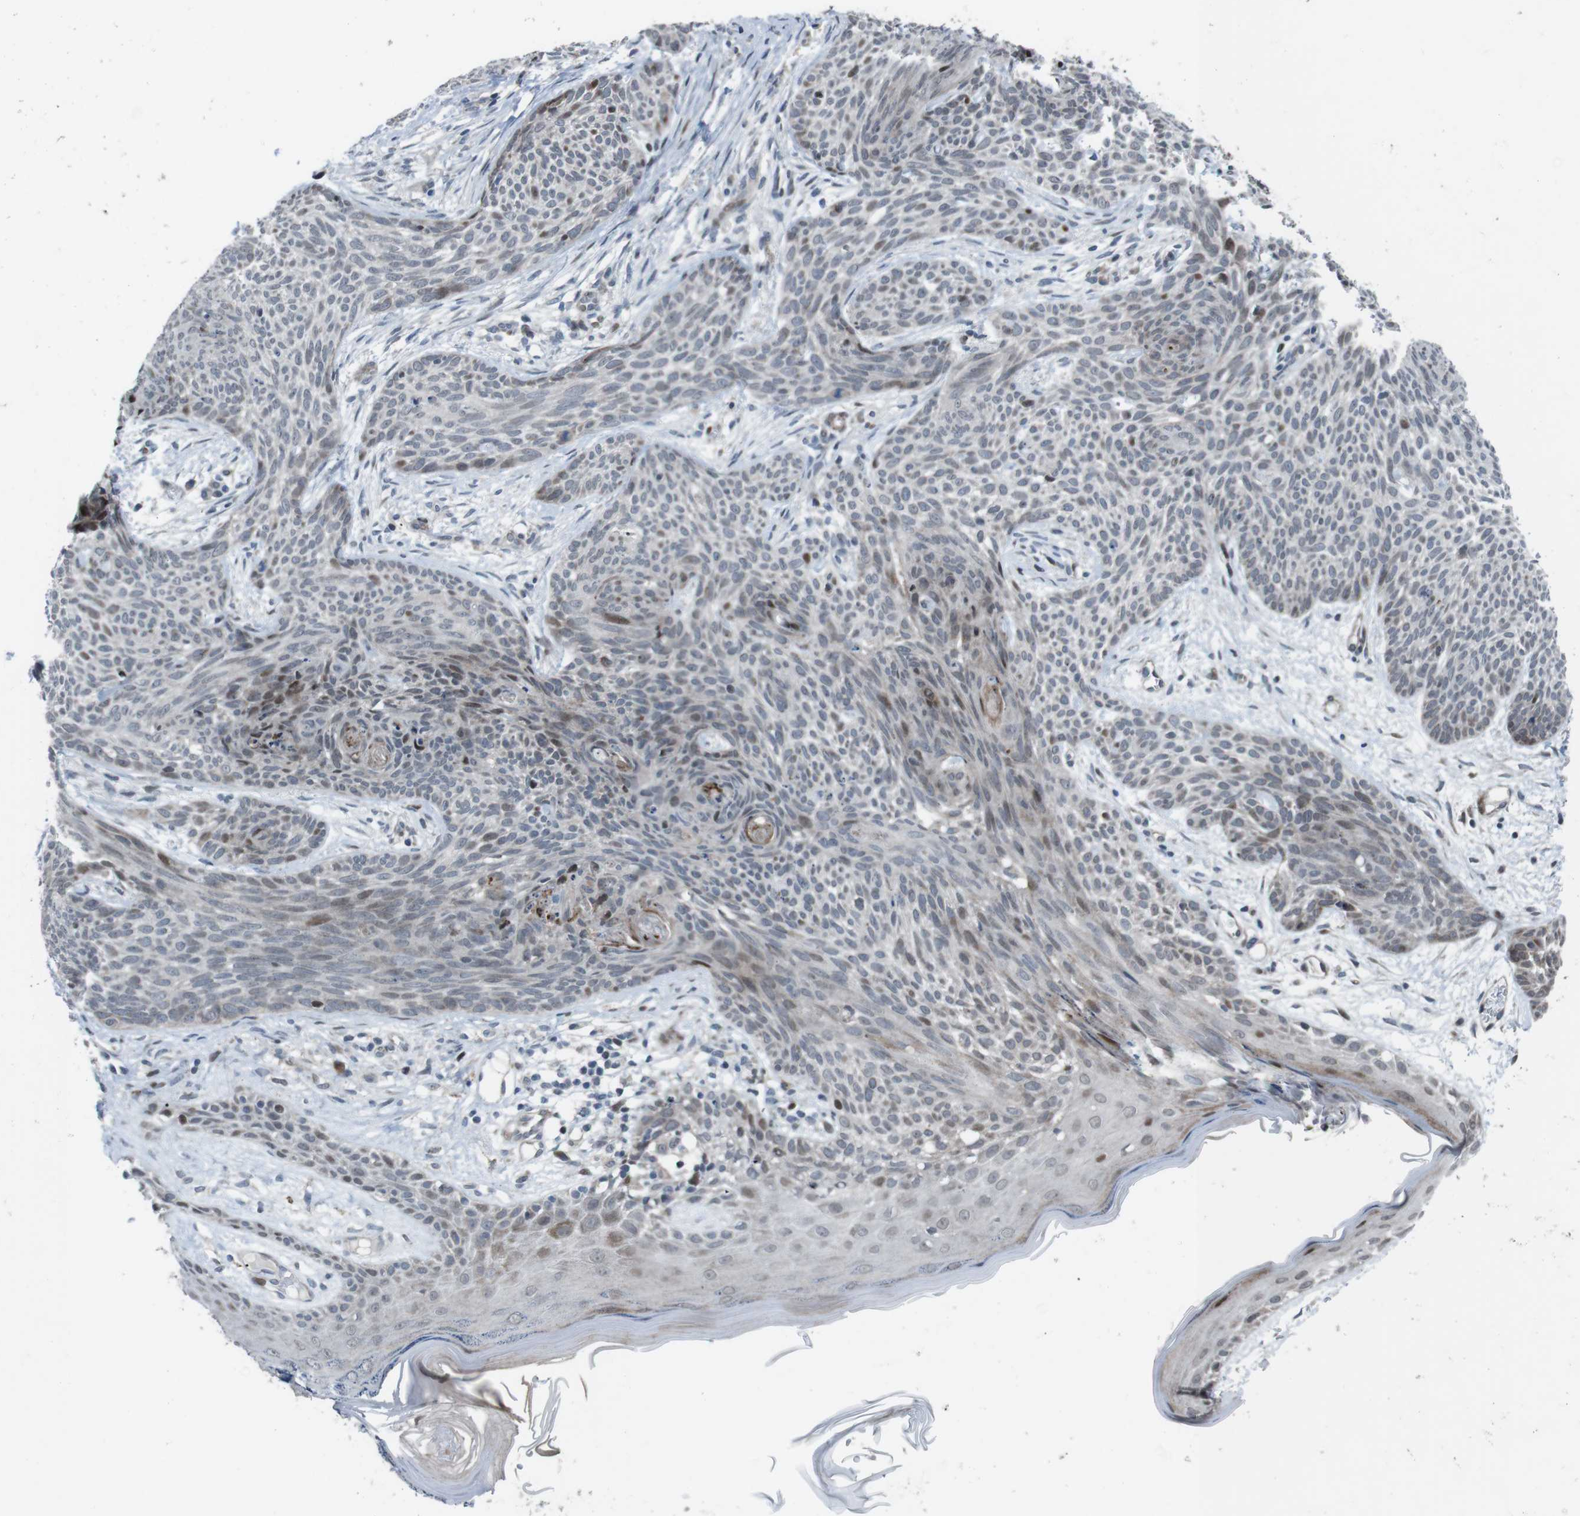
{"staining": {"intensity": "weak", "quantity": "<25%", "location": "nuclear"}, "tissue": "skin cancer", "cell_type": "Tumor cells", "image_type": "cancer", "snomed": [{"axis": "morphology", "description": "Basal cell carcinoma"}, {"axis": "topography", "description": "Skin"}], "caption": "This is an immunohistochemistry micrograph of skin cancer. There is no expression in tumor cells.", "gene": "PBRM1", "patient": {"sex": "female", "age": 59}}